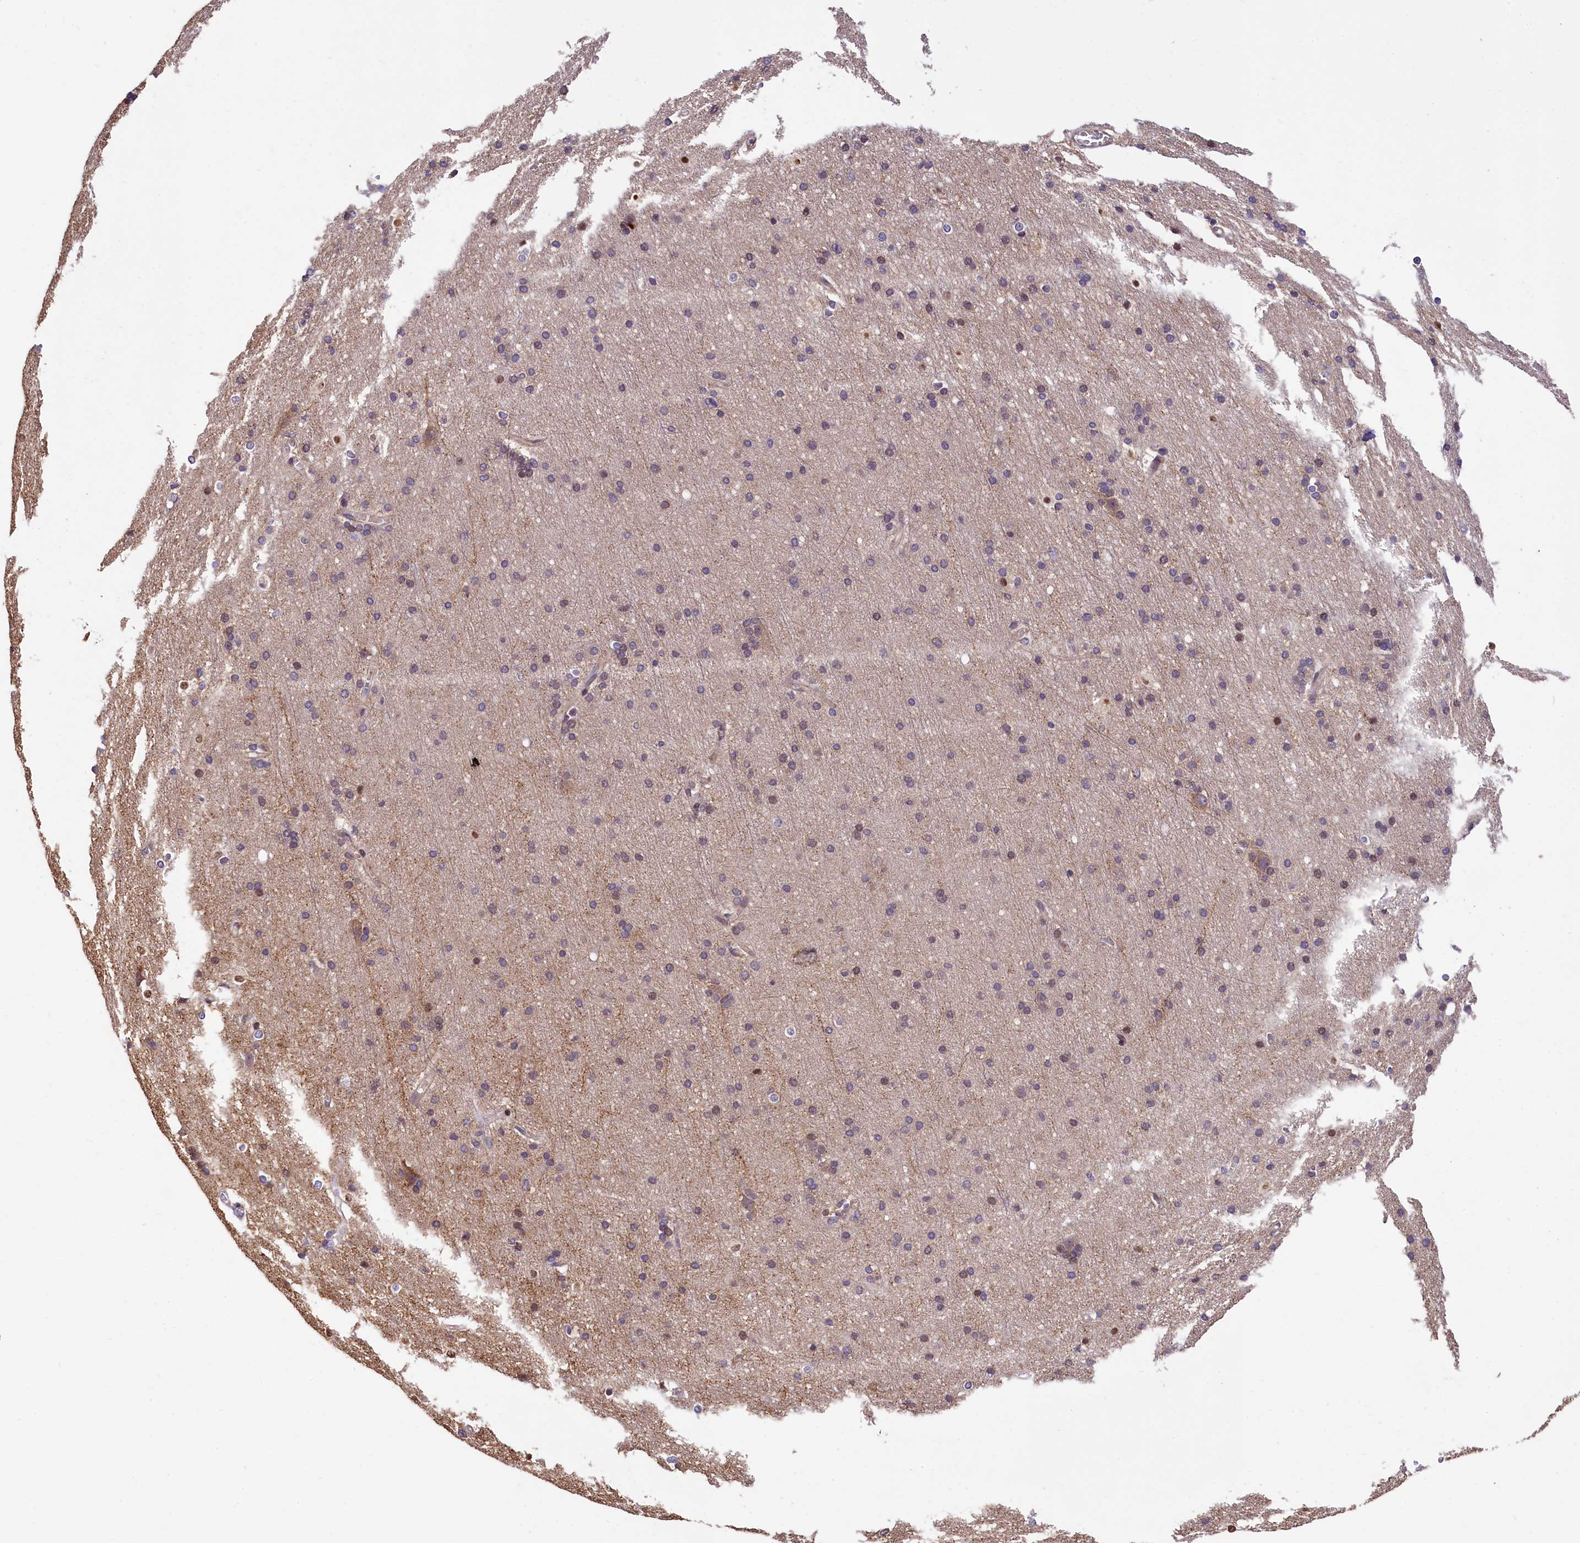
{"staining": {"intensity": "moderate", "quantity": "<25%", "location": "cytoplasmic/membranous,nuclear"}, "tissue": "cerebral cortex", "cell_type": "Endothelial cells", "image_type": "normal", "snomed": [{"axis": "morphology", "description": "Normal tissue, NOS"}, {"axis": "topography", "description": "Cerebral cortex"}], "caption": "Immunohistochemical staining of normal human cerebral cortex reveals <25% levels of moderate cytoplasmic/membranous,nuclear protein staining in about <25% of endothelial cells. Nuclei are stained in blue.", "gene": "ZNF2", "patient": {"sex": "male", "age": 54}}